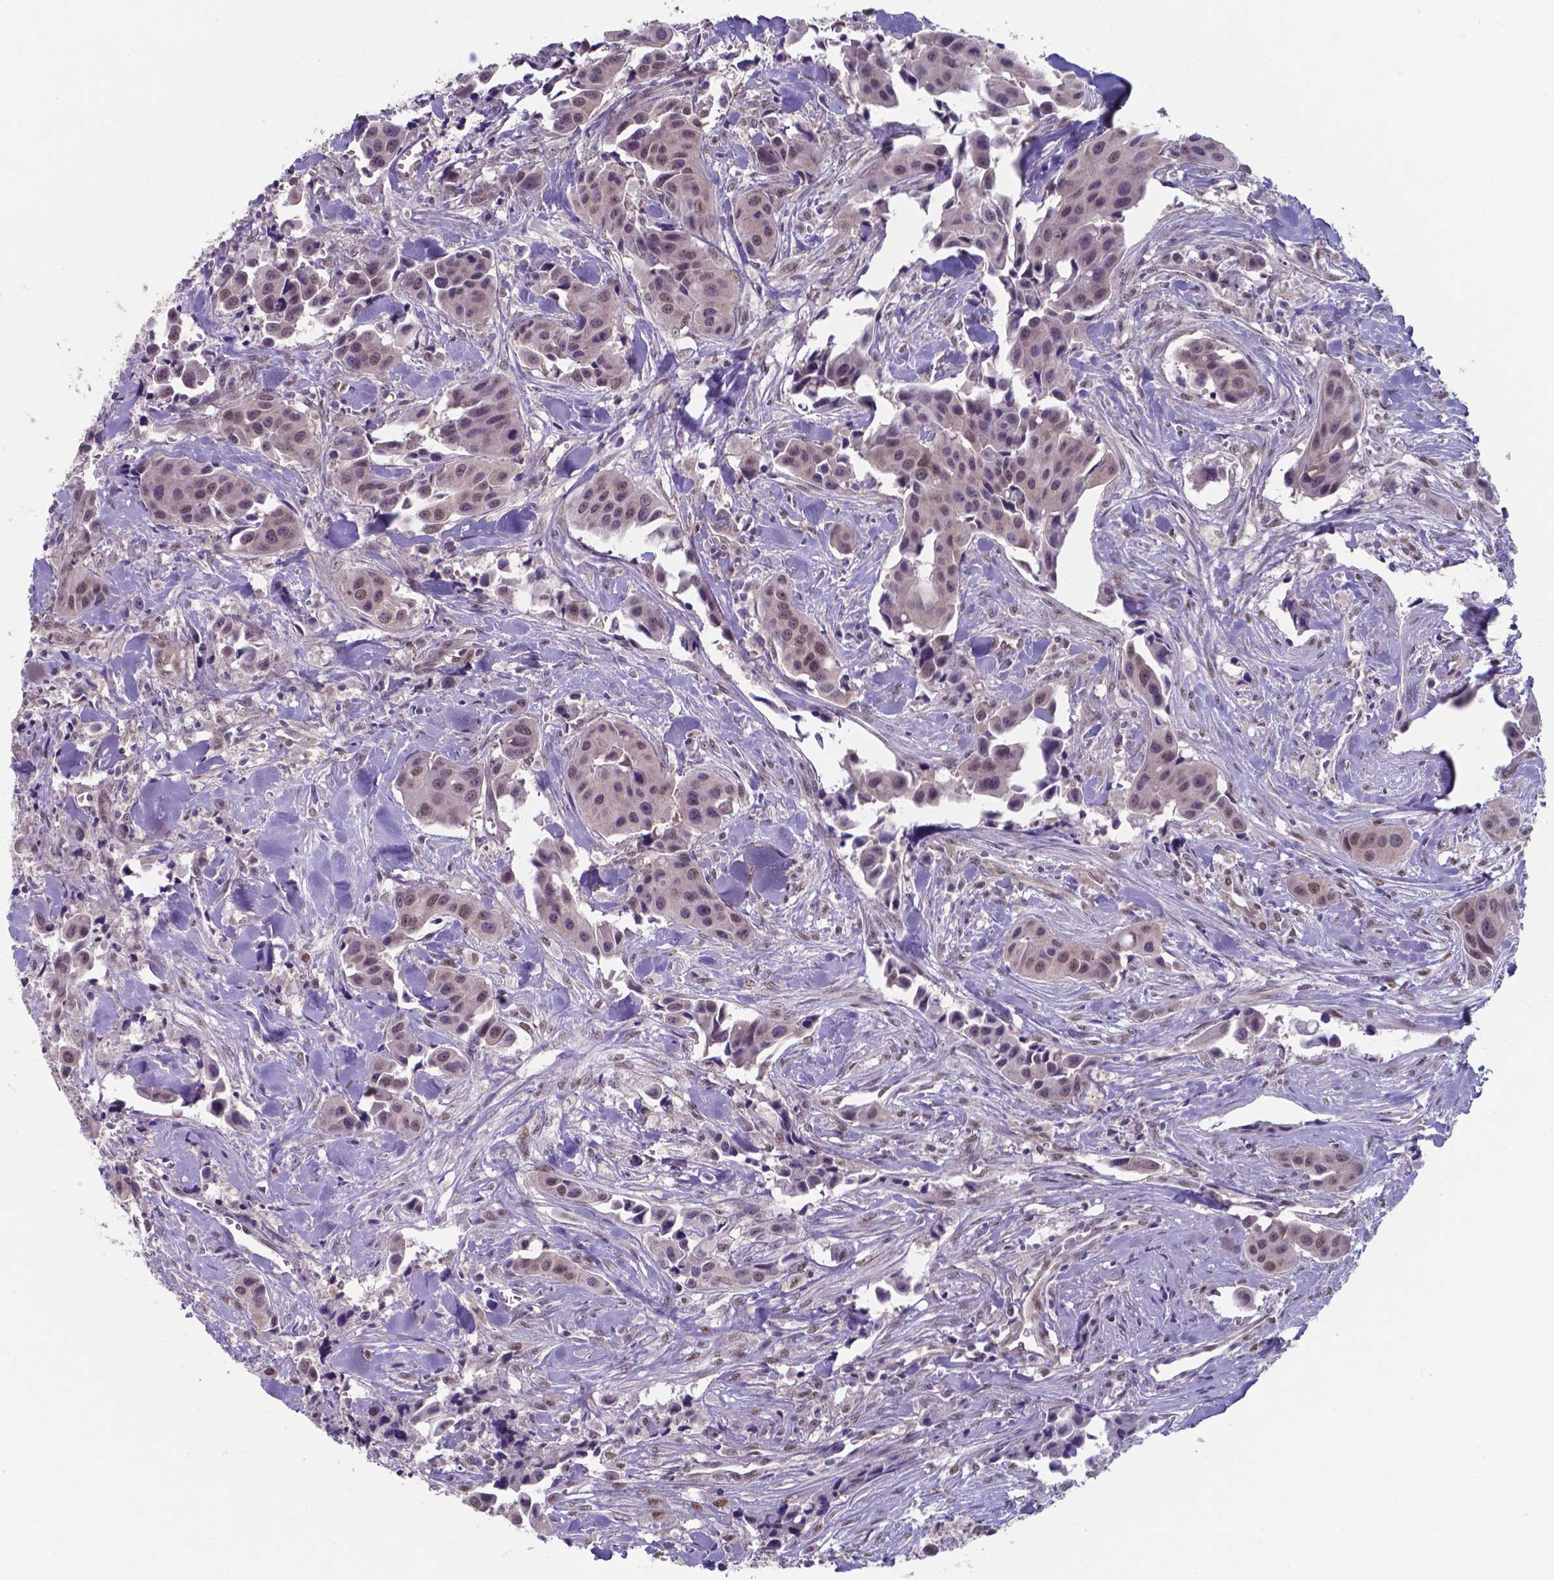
{"staining": {"intensity": "weak", "quantity": "25%-75%", "location": "nuclear"}, "tissue": "head and neck cancer", "cell_type": "Tumor cells", "image_type": "cancer", "snomed": [{"axis": "morphology", "description": "Adenocarcinoma, NOS"}, {"axis": "topography", "description": "Head-Neck"}], "caption": "IHC image of adenocarcinoma (head and neck) stained for a protein (brown), which shows low levels of weak nuclear positivity in about 25%-75% of tumor cells.", "gene": "UBE2E2", "patient": {"sex": "male", "age": 76}}